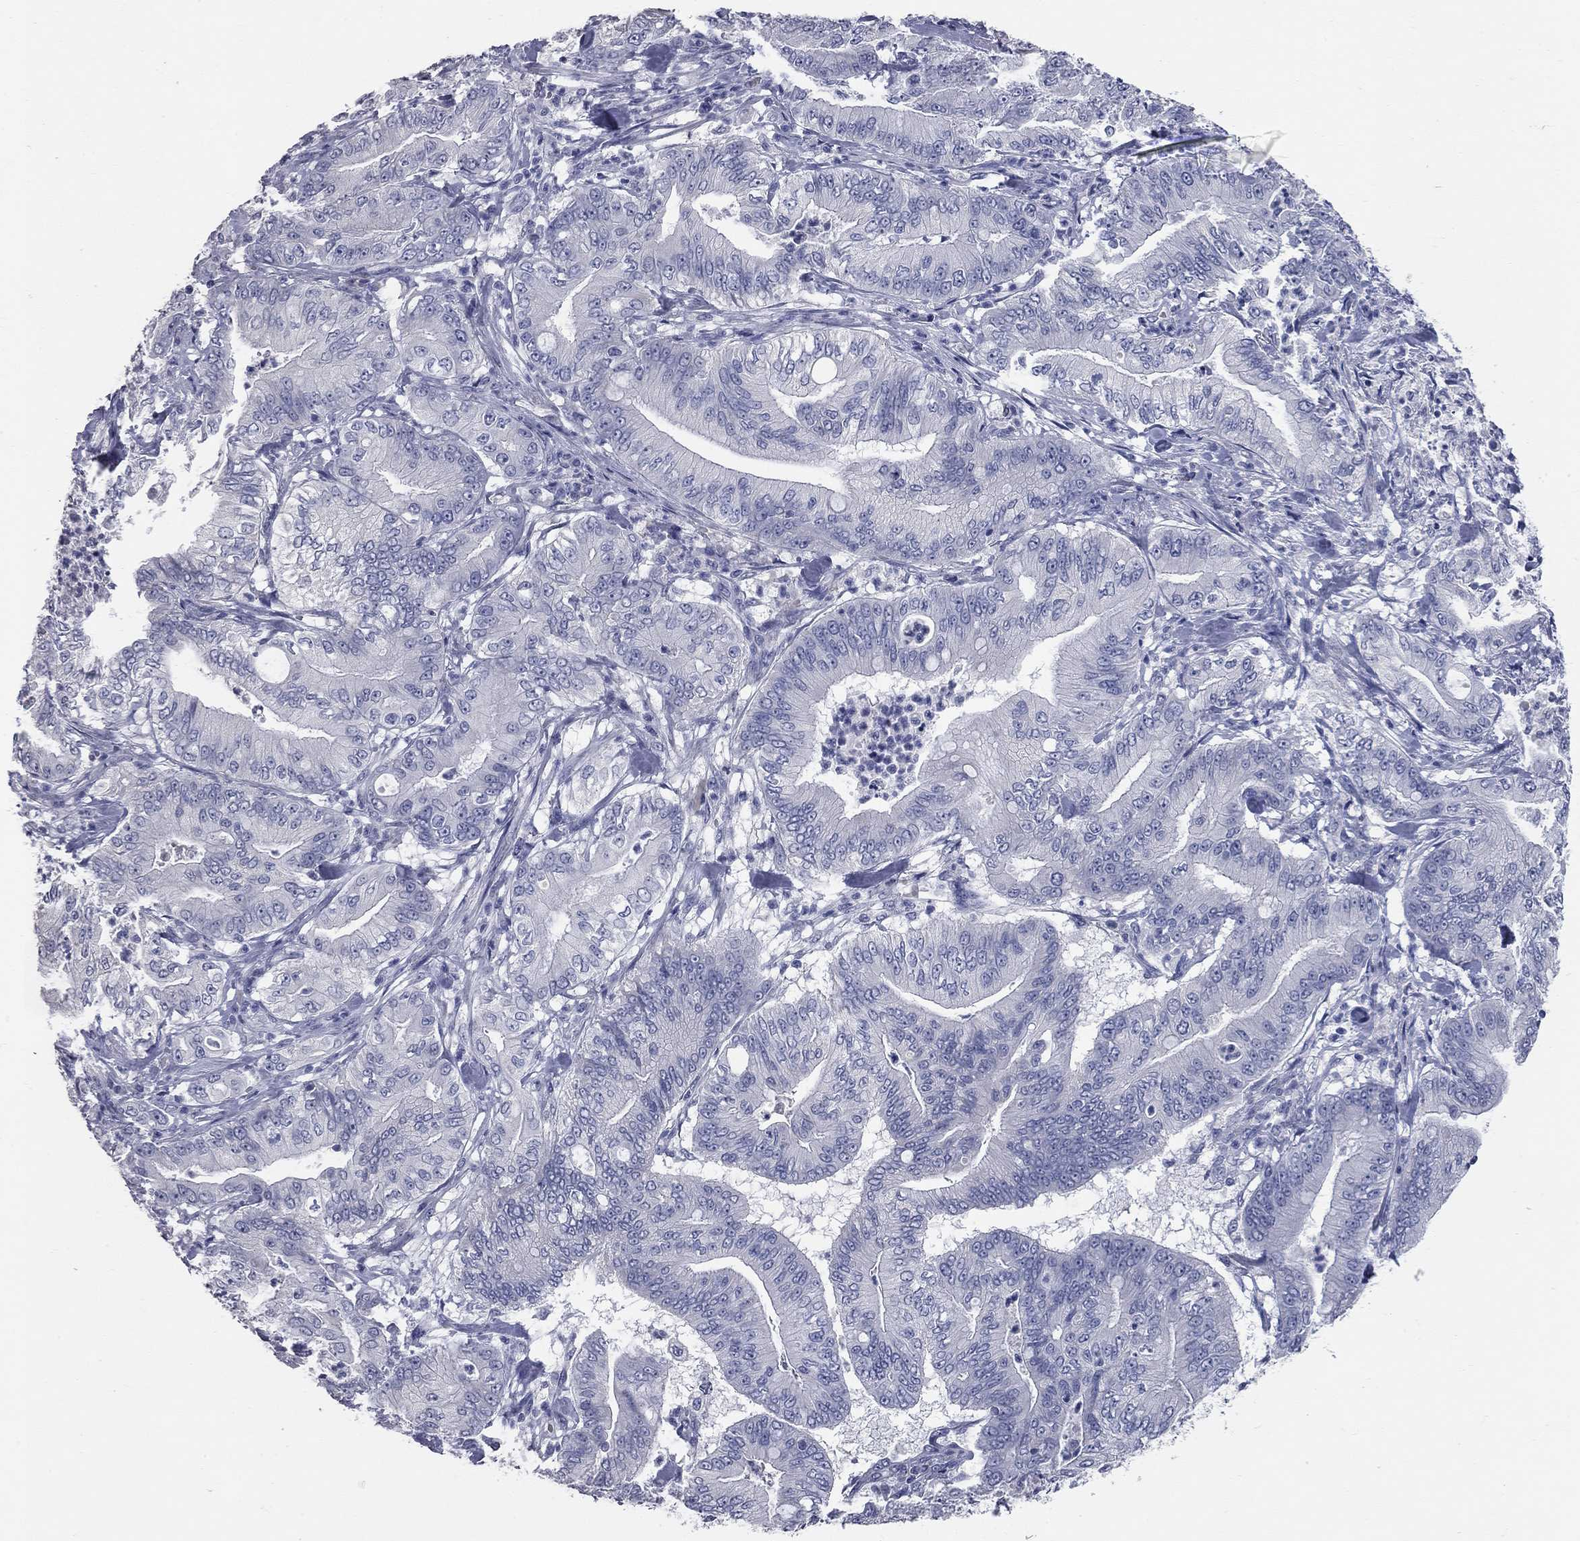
{"staining": {"intensity": "negative", "quantity": "none", "location": "none"}, "tissue": "pancreatic cancer", "cell_type": "Tumor cells", "image_type": "cancer", "snomed": [{"axis": "morphology", "description": "Adenocarcinoma, NOS"}, {"axis": "topography", "description": "Pancreas"}], "caption": "A micrograph of pancreatic cancer (adenocarcinoma) stained for a protein demonstrates no brown staining in tumor cells.", "gene": "SYT12", "patient": {"sex": "male", "age": 71}}